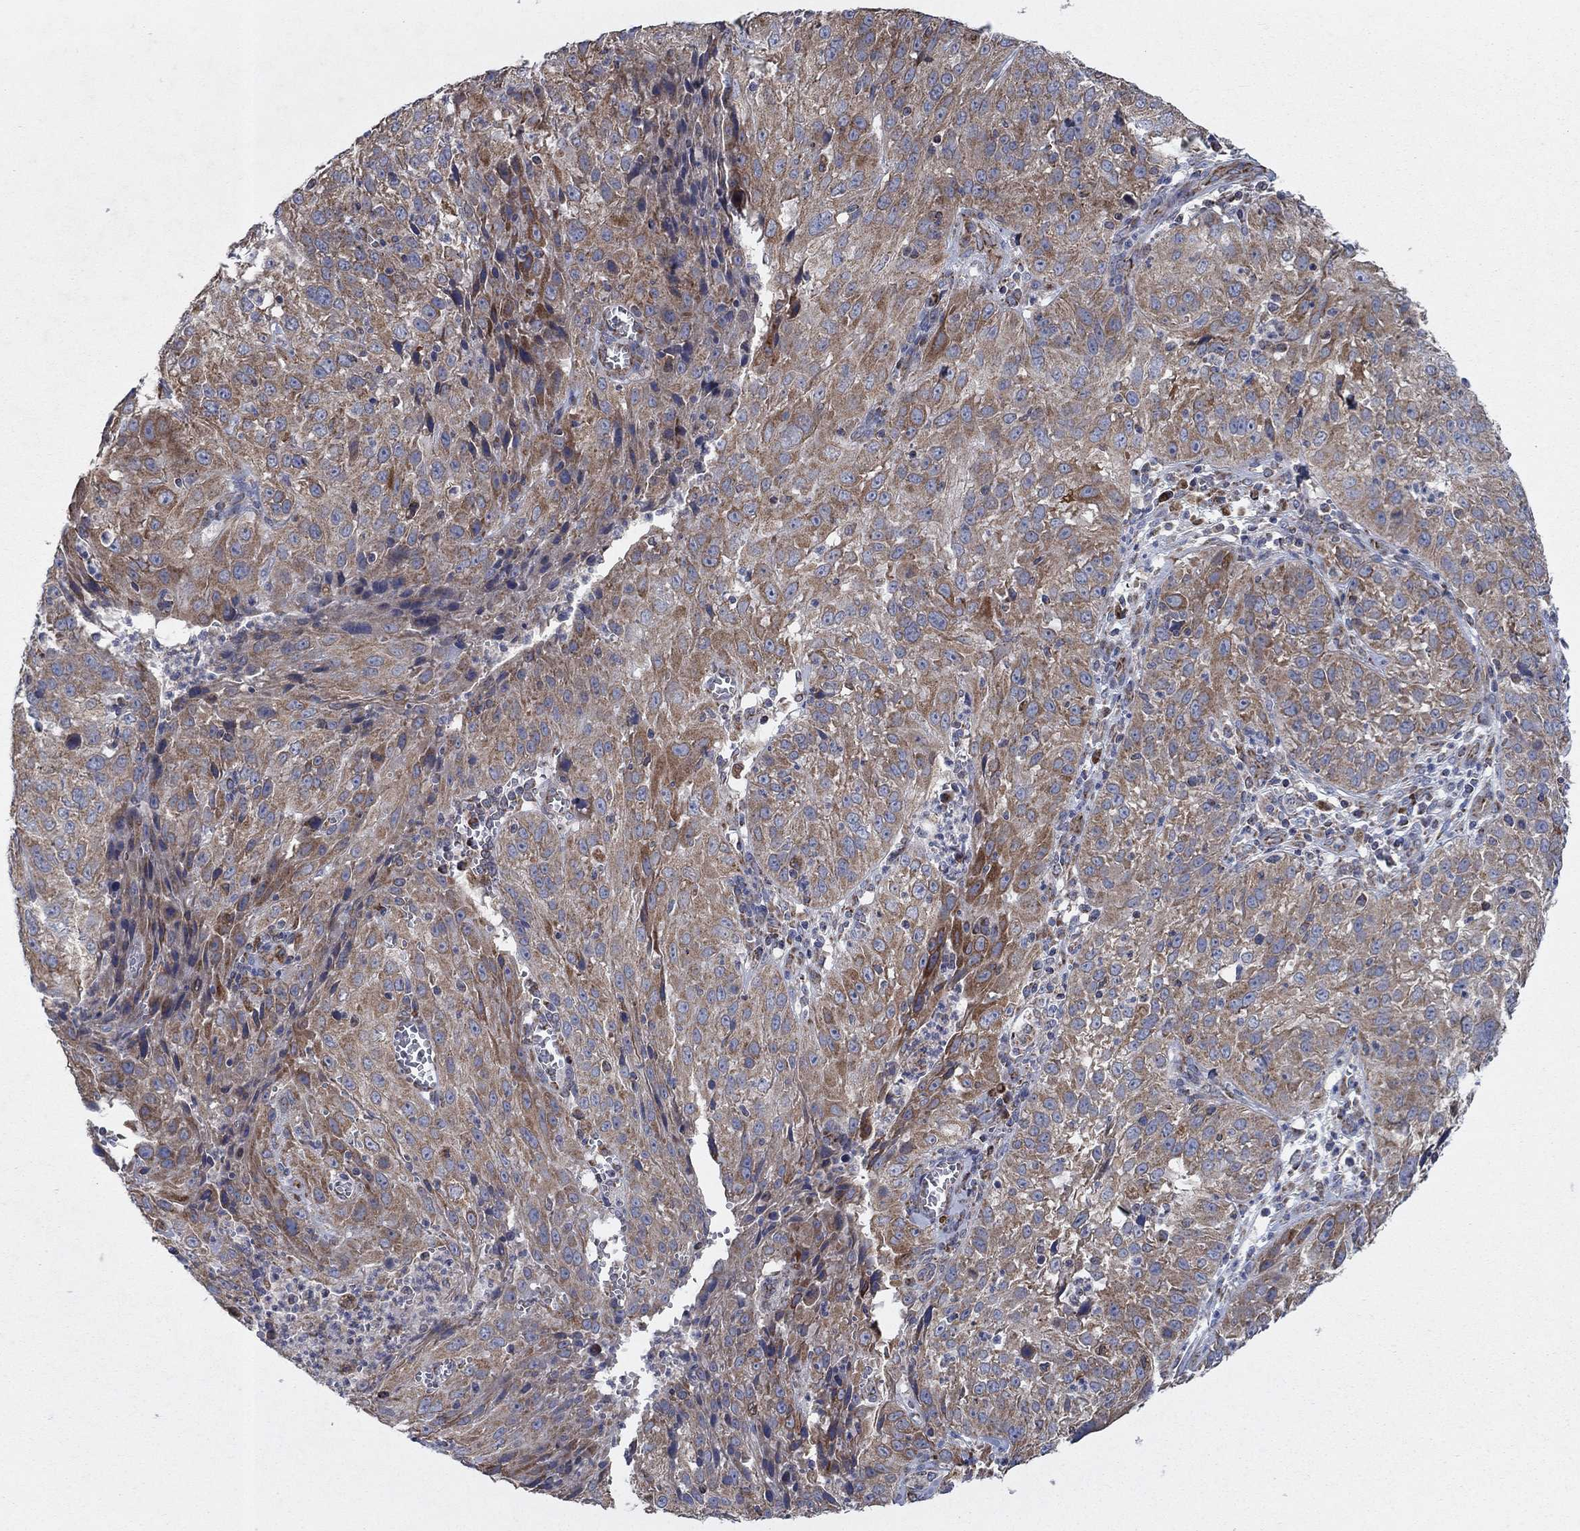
{"staining": {"intensity": "moderate", "quantity": ">75%", "location": "cytoplasmic/membranous"}, "tissue": "cervical cancer", "cell_type": "Tumor cells", "image_type": "cancer", "snomed": [{"axis": "morphology", "description": "Squamous cell carcinoma, NOS"}, {"axis": "topography", "description": "Cervix"}], "caption": "Protein staining reveals moderate cytoplasmic/membranous positivity in about >75% of tumor cells in cervical cancer (squamous cell carcinoma).", "gene": "NCEH1", "patient": {"sex": "female", "age": 32}}